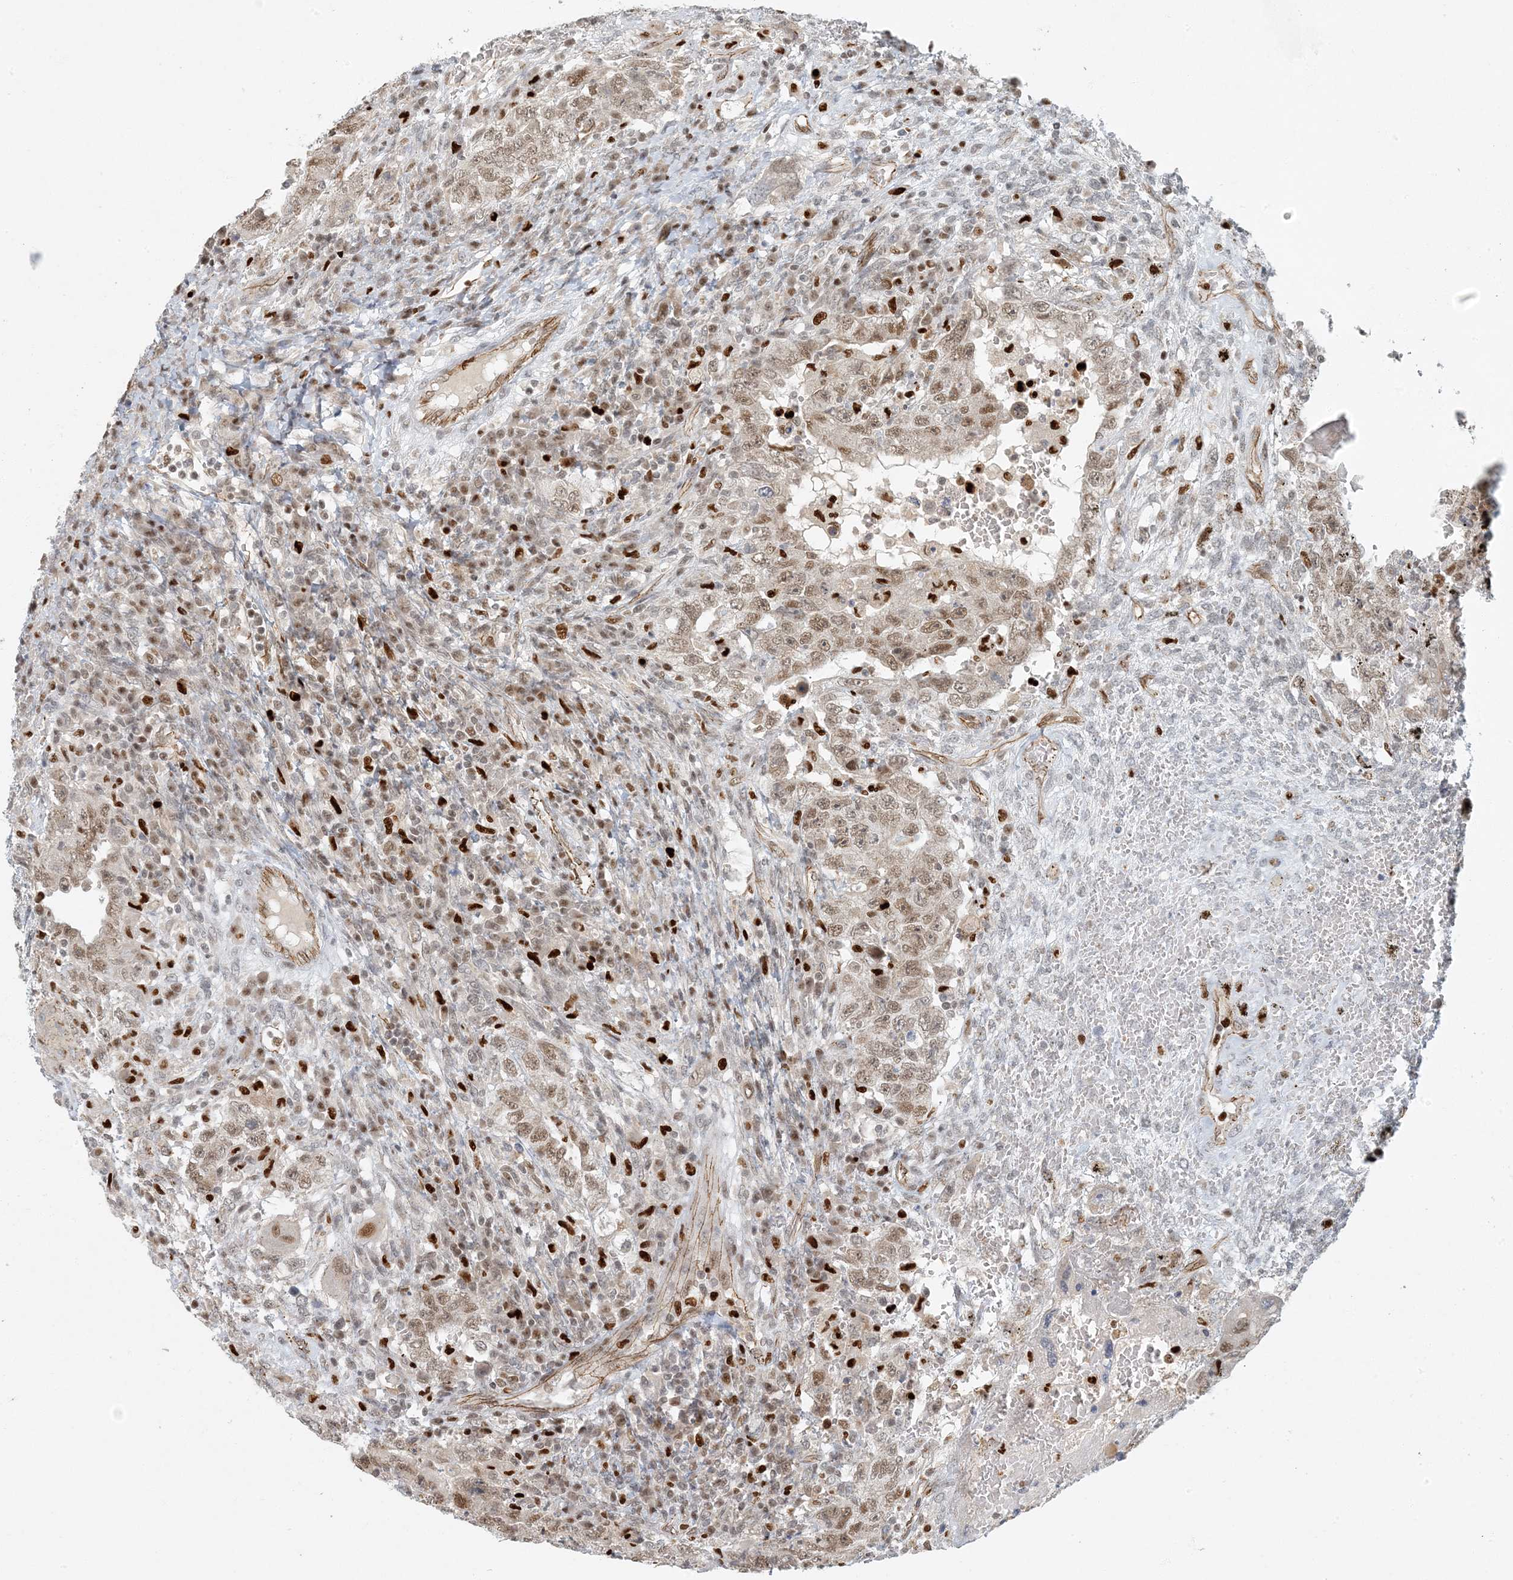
{"staining": {"intensity": "weak", "quantity": ">75%", "location": "nuclear"}, "tissue": "testis cancer", "cell_type": "Tumor cells", "image_type": "cancer", "snomed": [{"axis": "morphology", "description": "Carcinoma, Embryonal, NOS"}, {"axis": "topography", "description": "Testis"}], "caption": "This photomicrograph displays immunohistochemistry staining of testis cancer, with low weak nuclear staining in approximately >75% of tumor cells.", "gene": "AK9", "patient": {"sex": "male", "age": 26}}